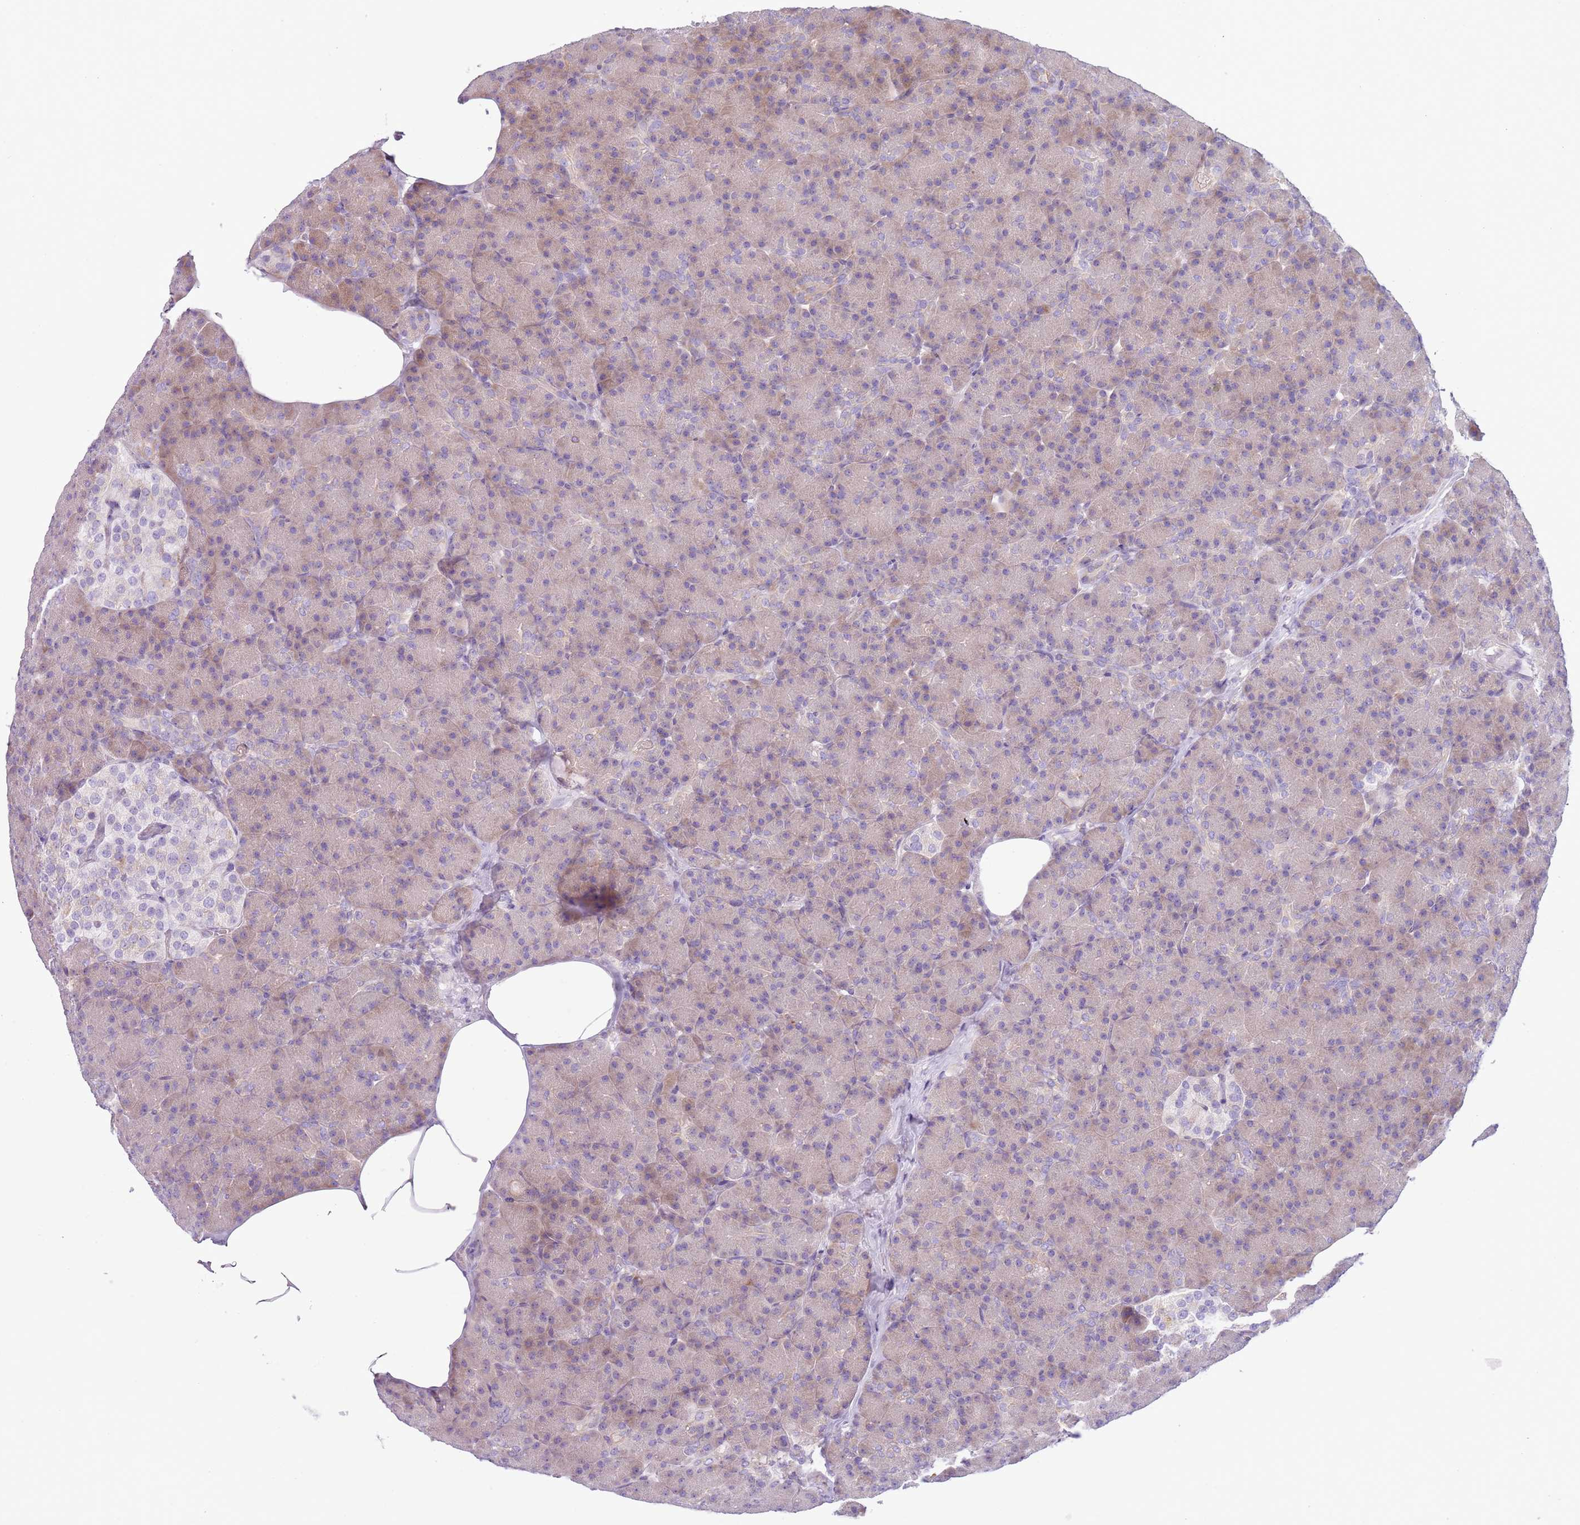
{"staining": {"intensity": "weak", "quantity": "25%-75%", "location": "cytoplasmic/membranous"}, "tissue": "pancreas", "cell_type": "Exocrine glandular cells", "image_type": "normal", "snomed": [{"axis": "morphology", "description": "Normal tissue, NOS"}, {"axis": "topography", "description": "Pancreas"}], "caption": "The histopathology image exhibits staining of normal pancreas, revealing weak cytoplasmic/membranous protein expression (brown color) within exocrine glandular cells. (DAB (3,3'-diaminobenzidine) IHC with brightfield microscopy, high magnification).", "gene": "OAF", "patient": {"sex": "female", "age": 43}}